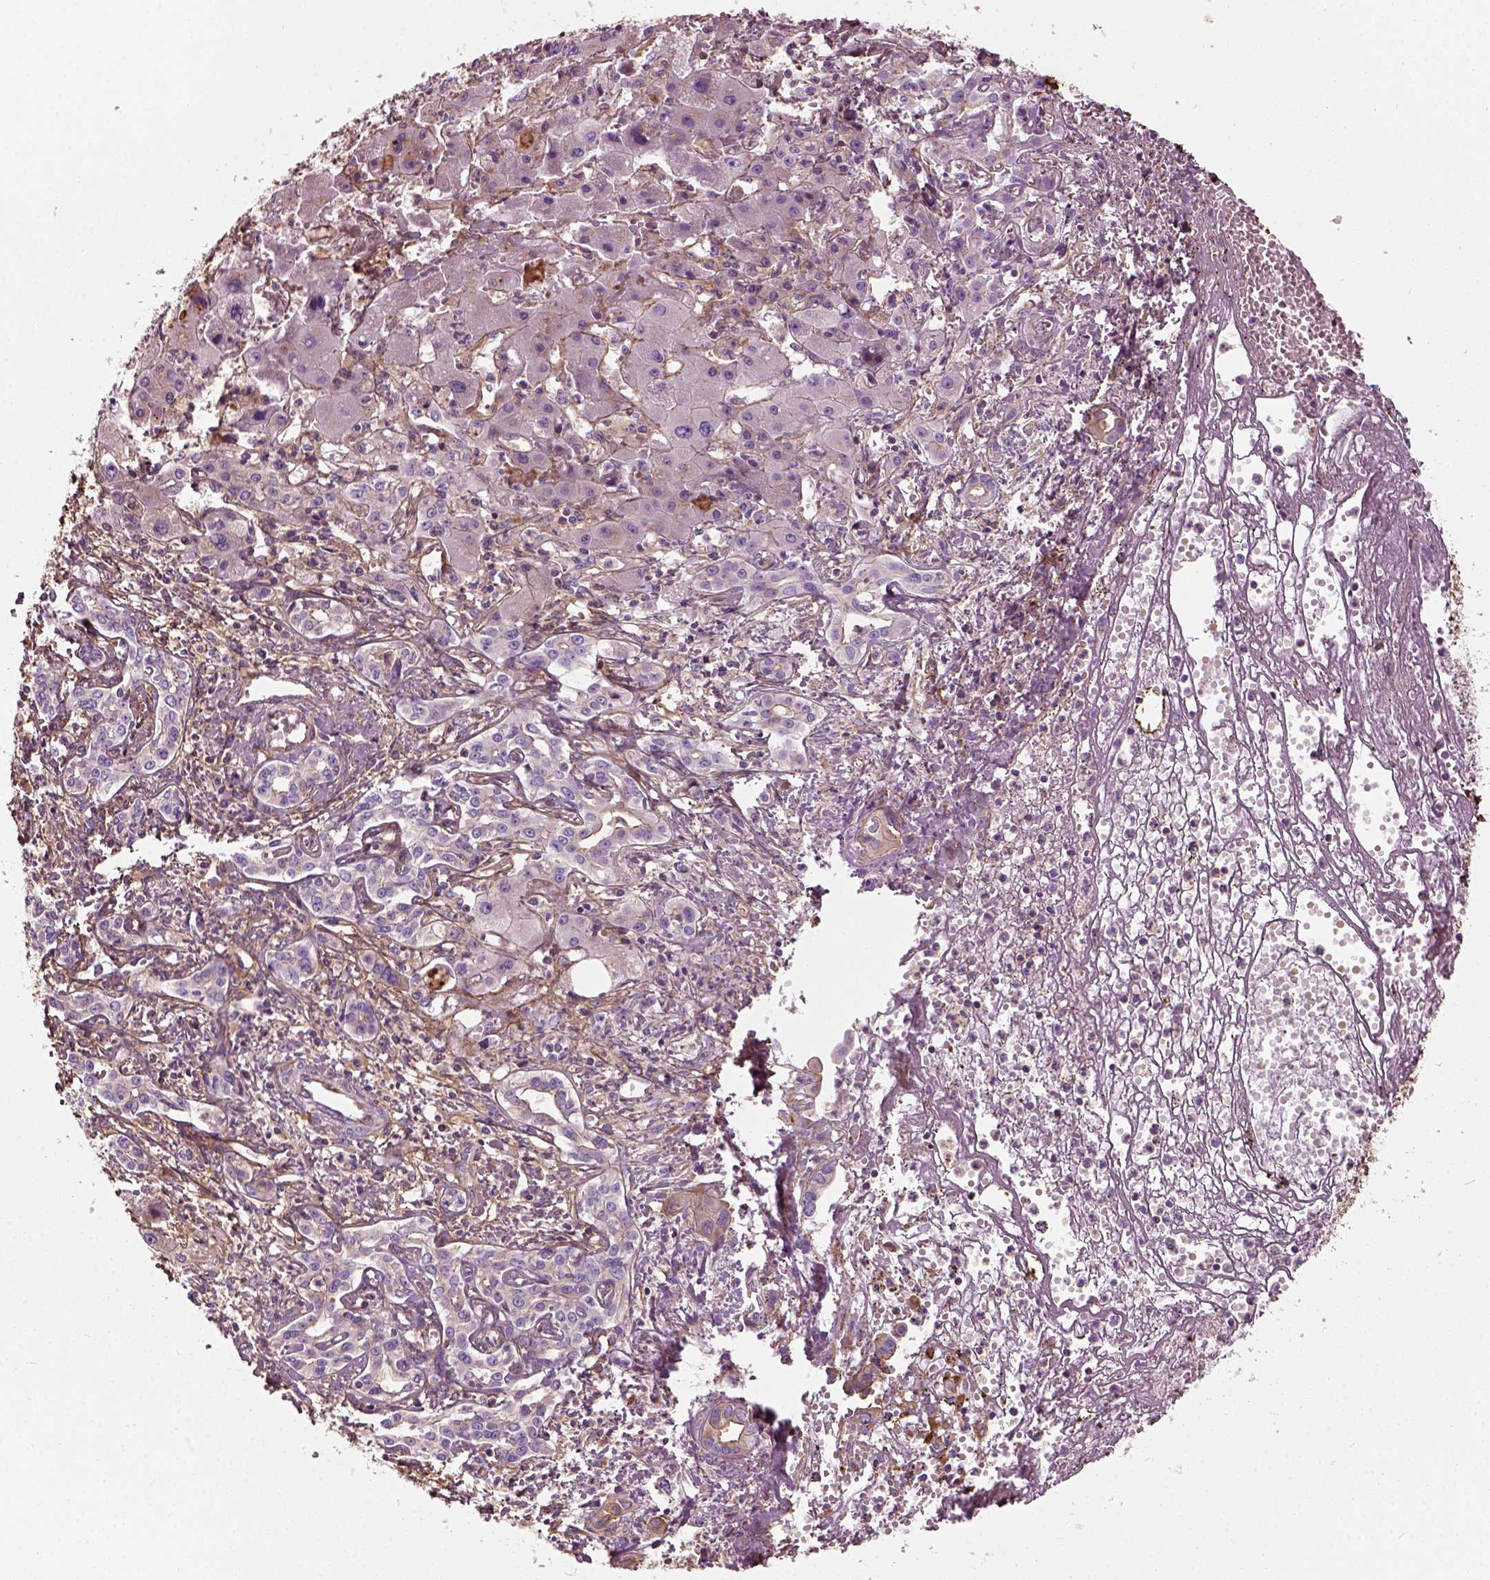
{"staining": {"intensity": "negative", "quantity": "none", "location": "none"}, "tissue": "liver cancer", "cell_type": "Tumor cells", "image_type": "cancer", "snomed": [{"axis": "morphology", "description": "Cholangiocarcinoma"}, {"axis": "topography", "description": "Liver"}], "caption": "Immunohistochemistry (IHC) photomicrograph of liver cholangiocarcinoma stained for a protein (brown), which reveals no positivity in tumor cells.", "gene": "COL6A2", "patient": {"sex": "female", "age": 64}}